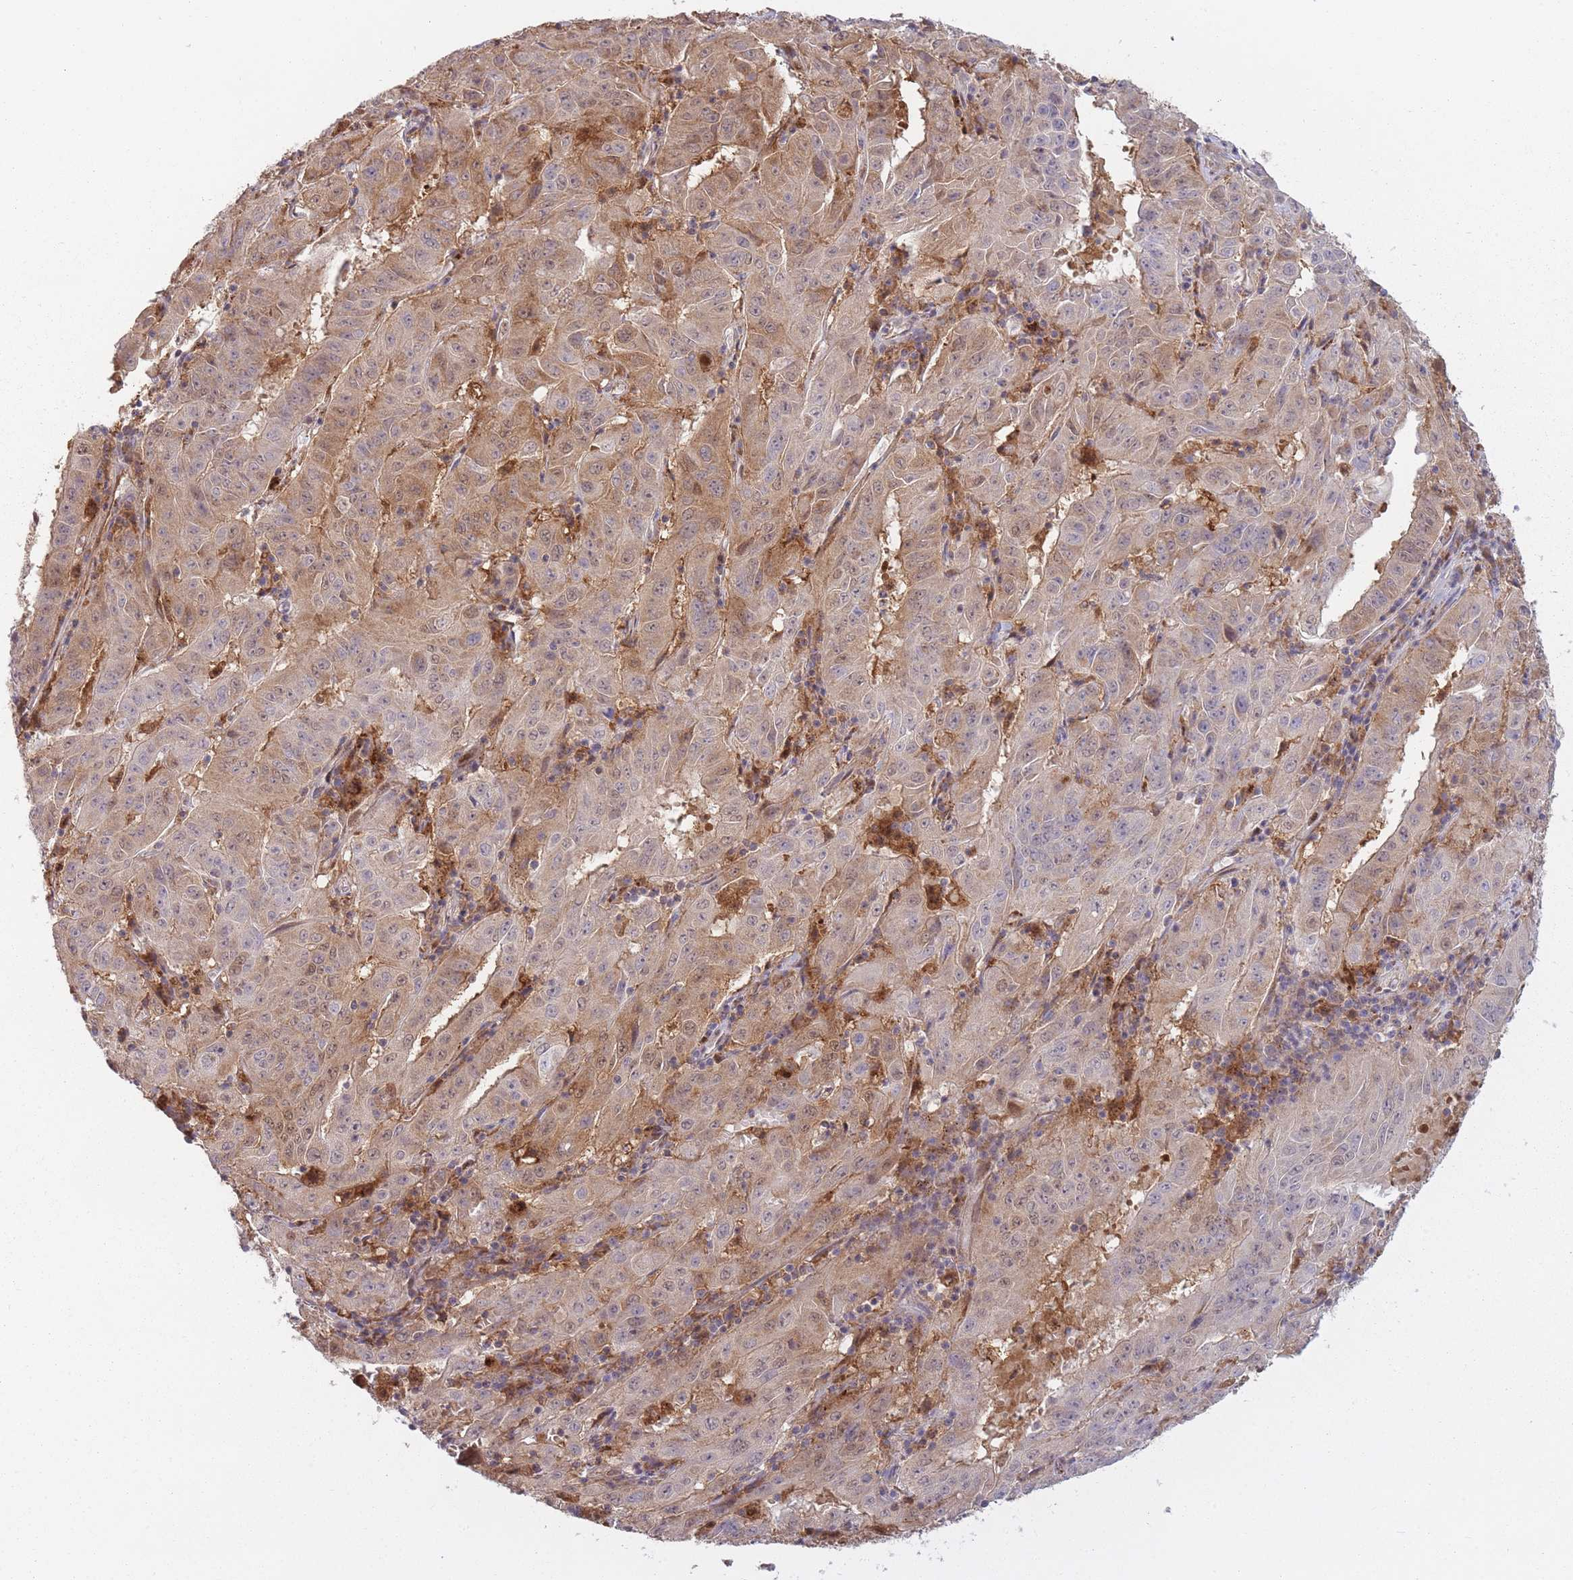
{"staining": {"intensity": "weak", "quantity": "25%-75%", "location": "cytoplasmic/membranous,nuclear"}, "tissue": "pancreatic cancer", "cell_type": "Tumor cells", "image_type": "cancer", "snomed": [{"axis": "morphology", "description": "Adenocarcinoma, NOS"}, {"axis": "topography", "description": "Pancreas"}], "caption": "Adenocarcinoma (pancreatic) stained with DAB (3,3'-diaminobenzidine) immunohistochemistry exhibits low levels of weak cytoplasmic/membranous and nuclear staining in approximately 25%-75% of tumor cells.", "gene": "LGALS9", "patient": {"sex": "male", "age": 63}}